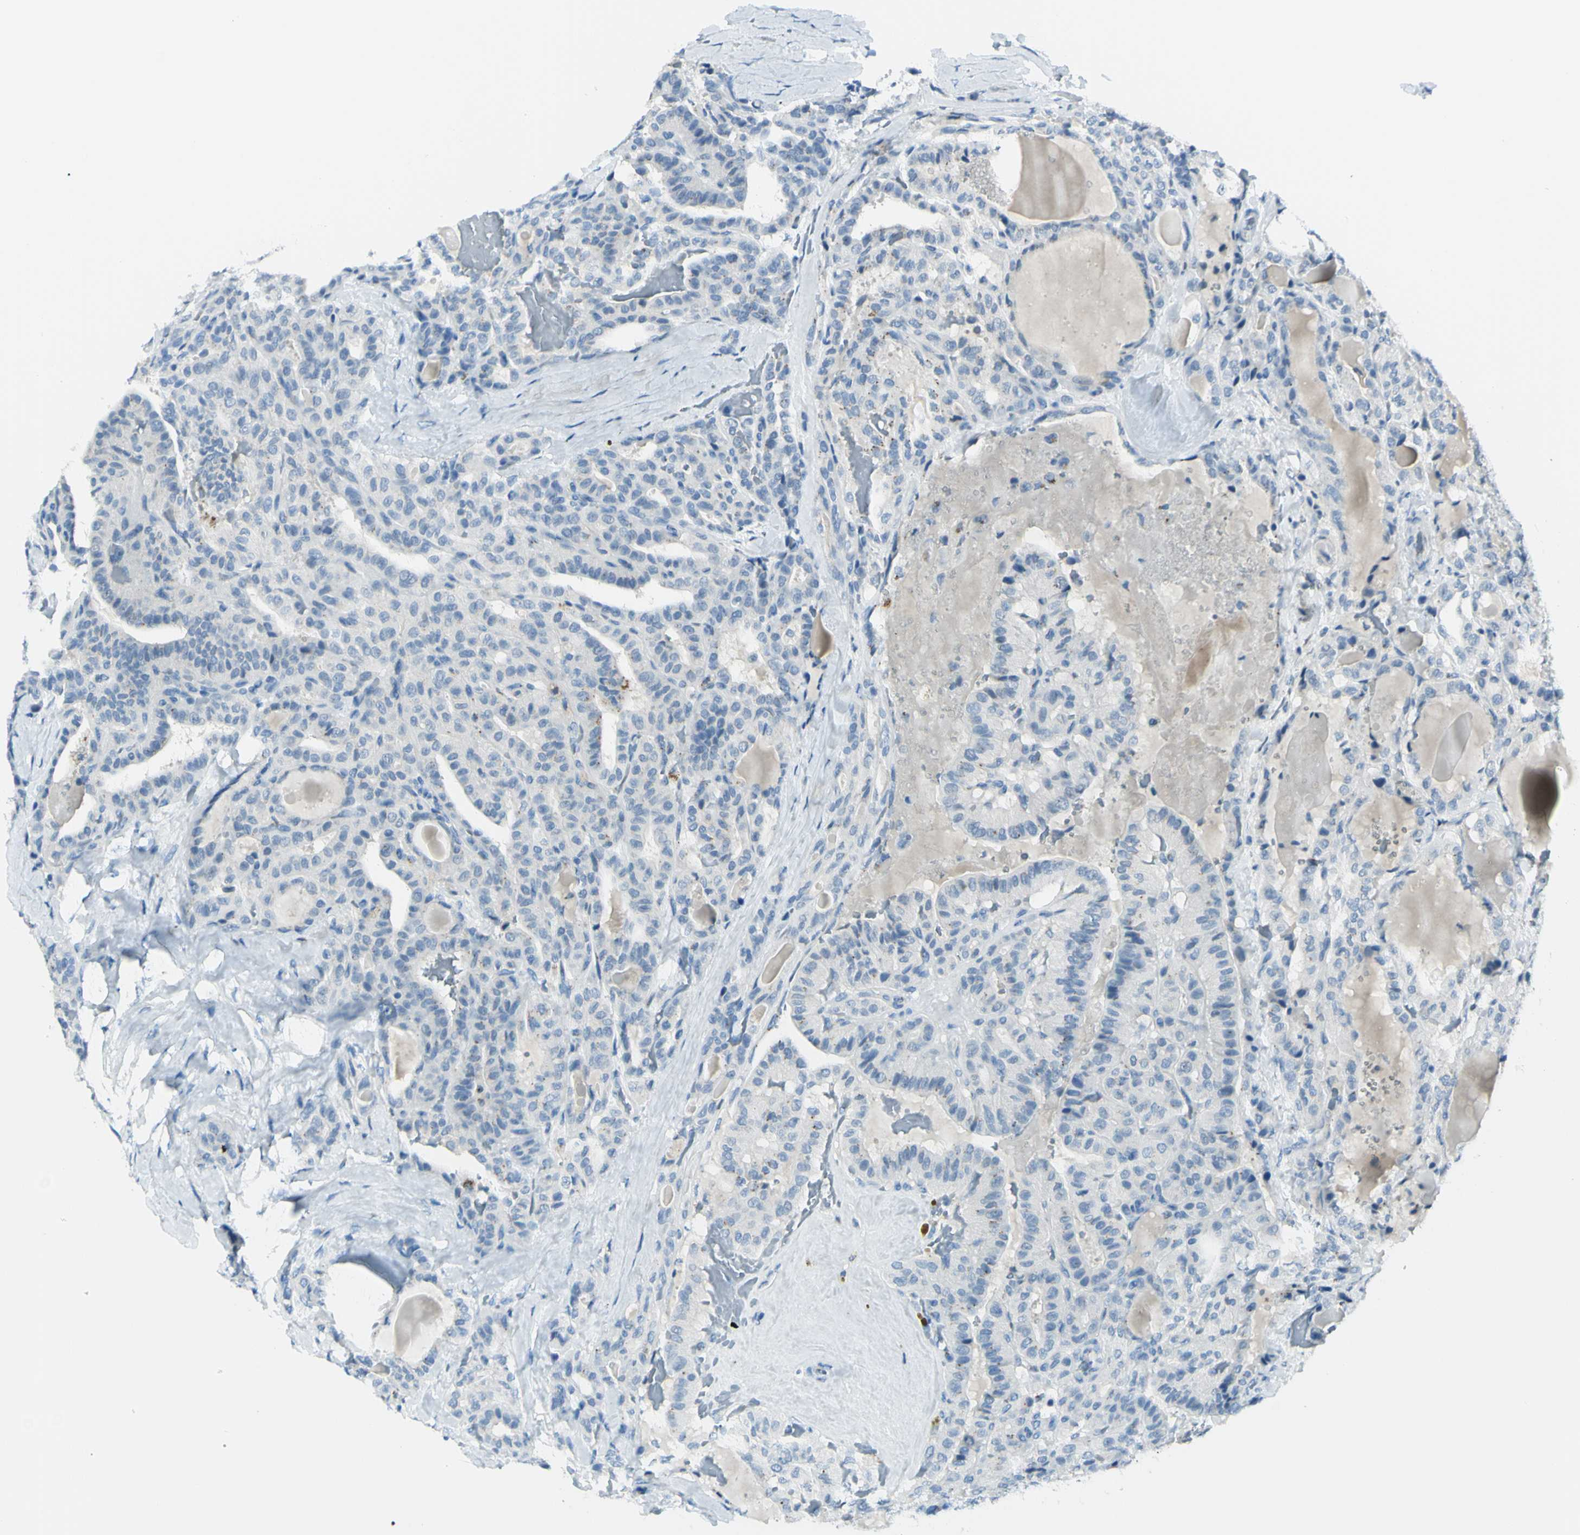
{"staining": {"intensity": "negative", "quantity": "none", "location": "none"}, "tissue": "thyroid cancer", "cell_type": "Tumor cells", "image_type": "cancer", "snomed": [{"axis": "morphology", "description": "Papillary adenocarcinoma, NOS"}, {"axis": "topography", "description": "Thyroid gland"}], "caption": "Tumor cells show no significant protein positivity in thyroid cancer.", "gene": "B4GALT1", "patient": {"sex": "male", "age": 77}}